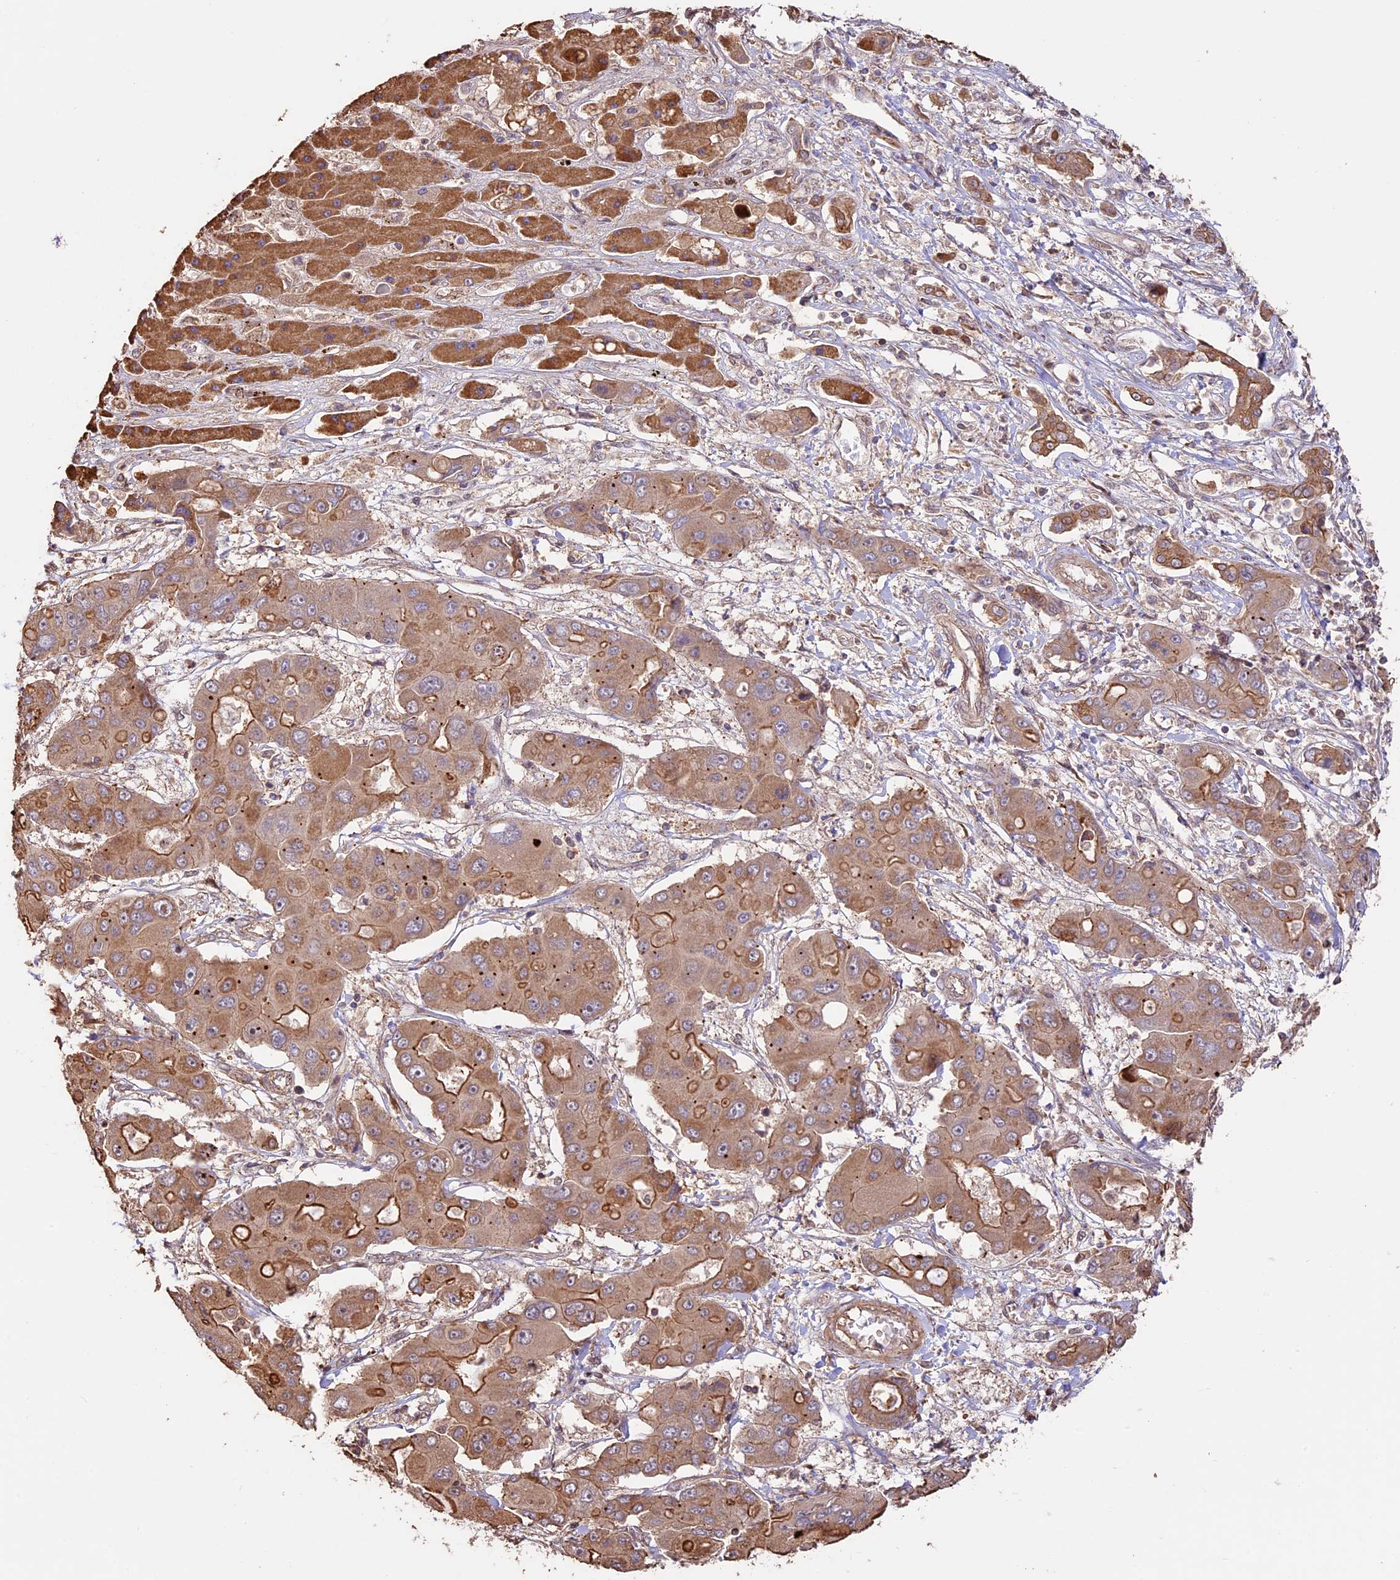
{"staining": {"intensity": "moderate", "quantity": "25%-75%", "location": "cytoplasmic/membranous"}, "tissue": "liver cancer", "cell_type": "Tumor cells", "image_type": "cancer", "snomed": [{"axis": "morphology", "description": "Cholangiocarcinoma"}, {"axis": "topography", "description": "Liver"}], "caption": "High-magnification brightfield microscopy of liver cancer (cholangiocarcinoma) stained with DAB (brown) and counterstained with hematoxylin (blue). tumor cells exhibit moderate cytoplasmic/membranous expression is seen in about25%-75% of cells. Nuclei are stained in blue.", "gene": "BCAS4", "patient": {"sex": "male", "age": 67}}